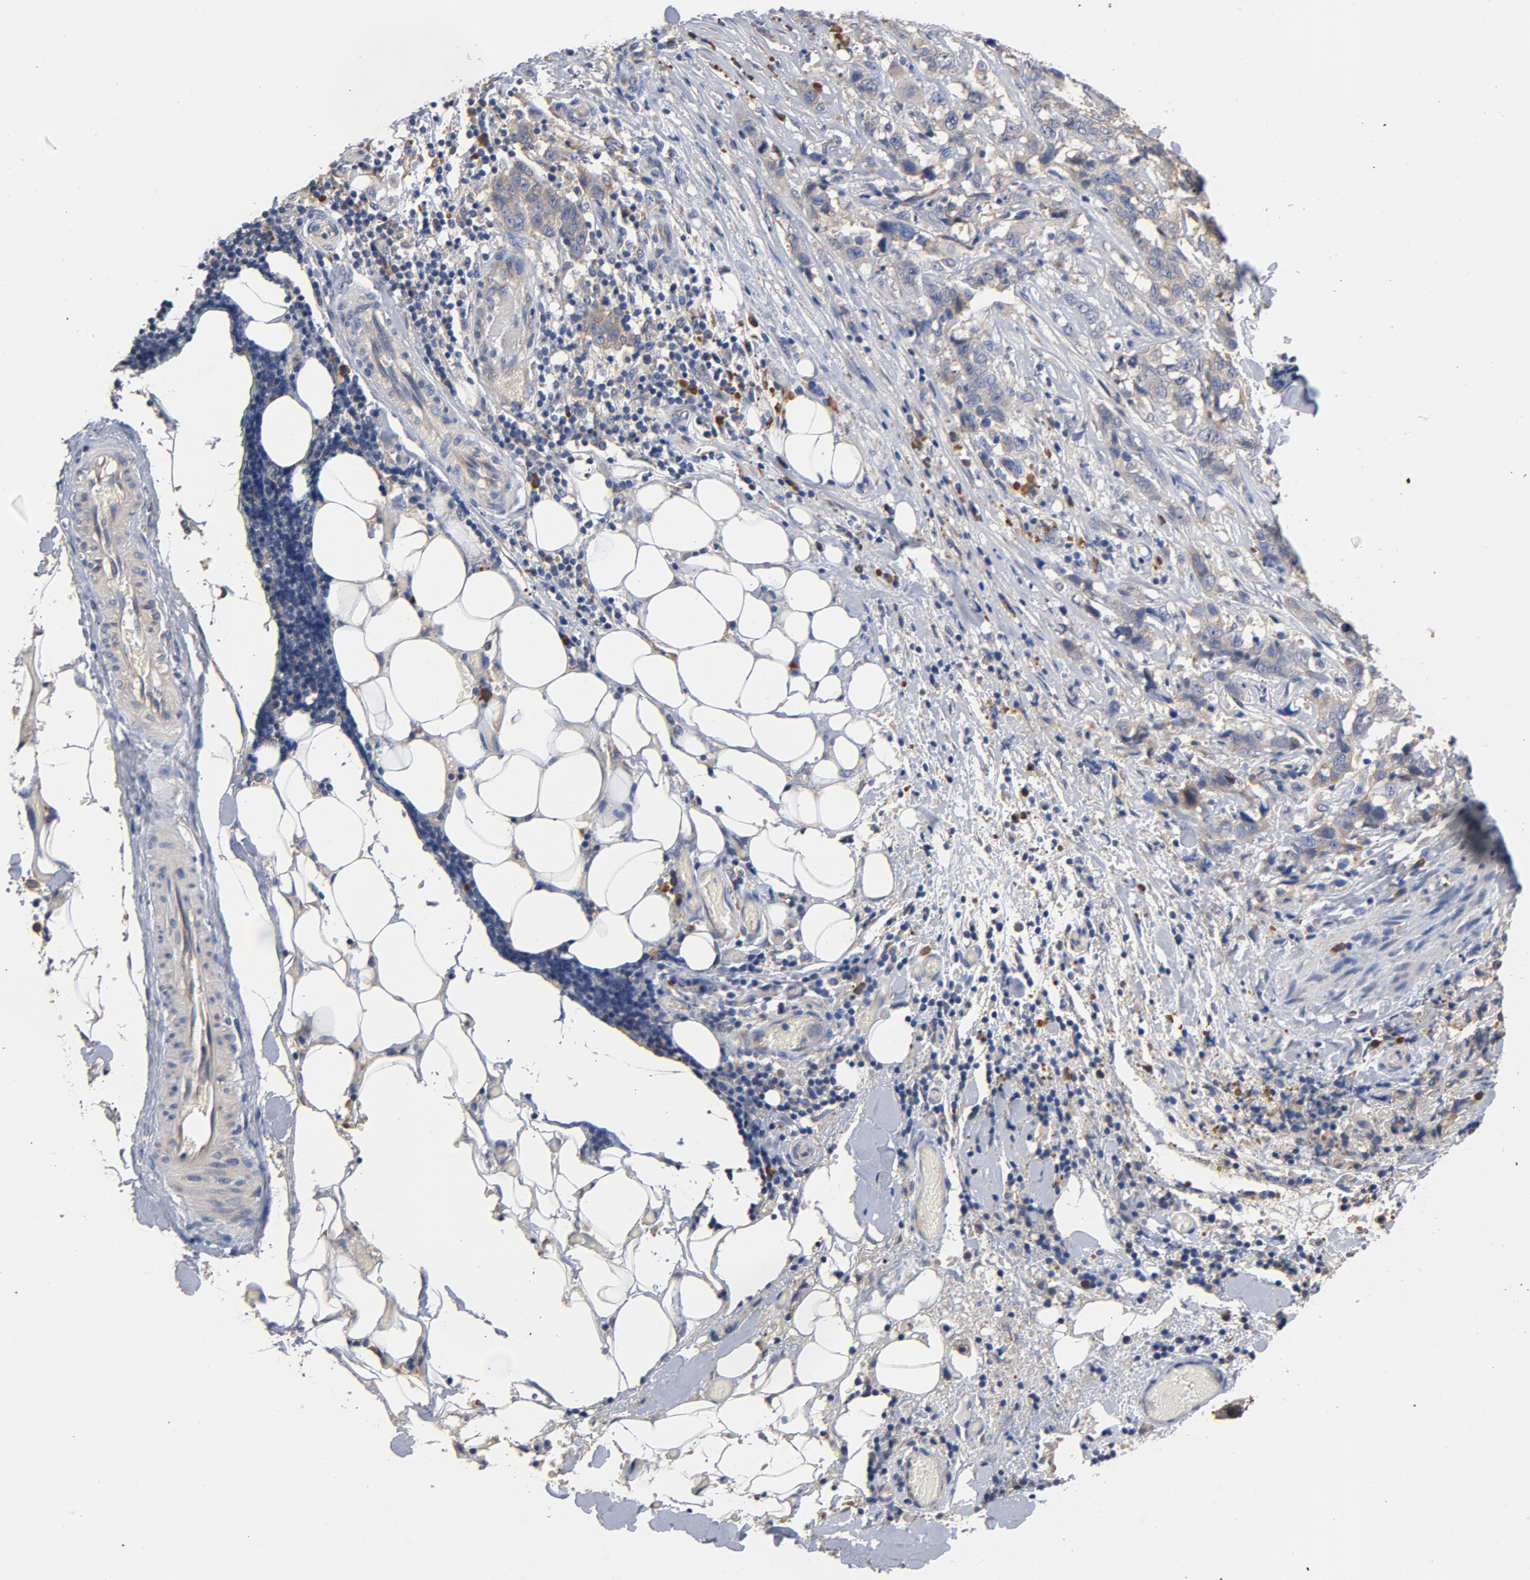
{"staining": {"intensity": "weak", "quantity": "<25%", "location": "cytoplasmic/membranous"}, "tissue": "stomach cancer", "cell_type": "Tumor cells", "image_type": "cancer", "snomed": [{"axis": "morphology", "description": "Adenocarcinoma, NOS"}, {"axis": "topography", "description": "Stomach"}], "caption": "Immunohistochemistry (IHC) photomicrograph of human stomach adenocarcinoma stained for a protein (brown), which displays no staining in tumor cells.", "gene": "TLR4", "patient": {"sex": "male", "age": 48}}